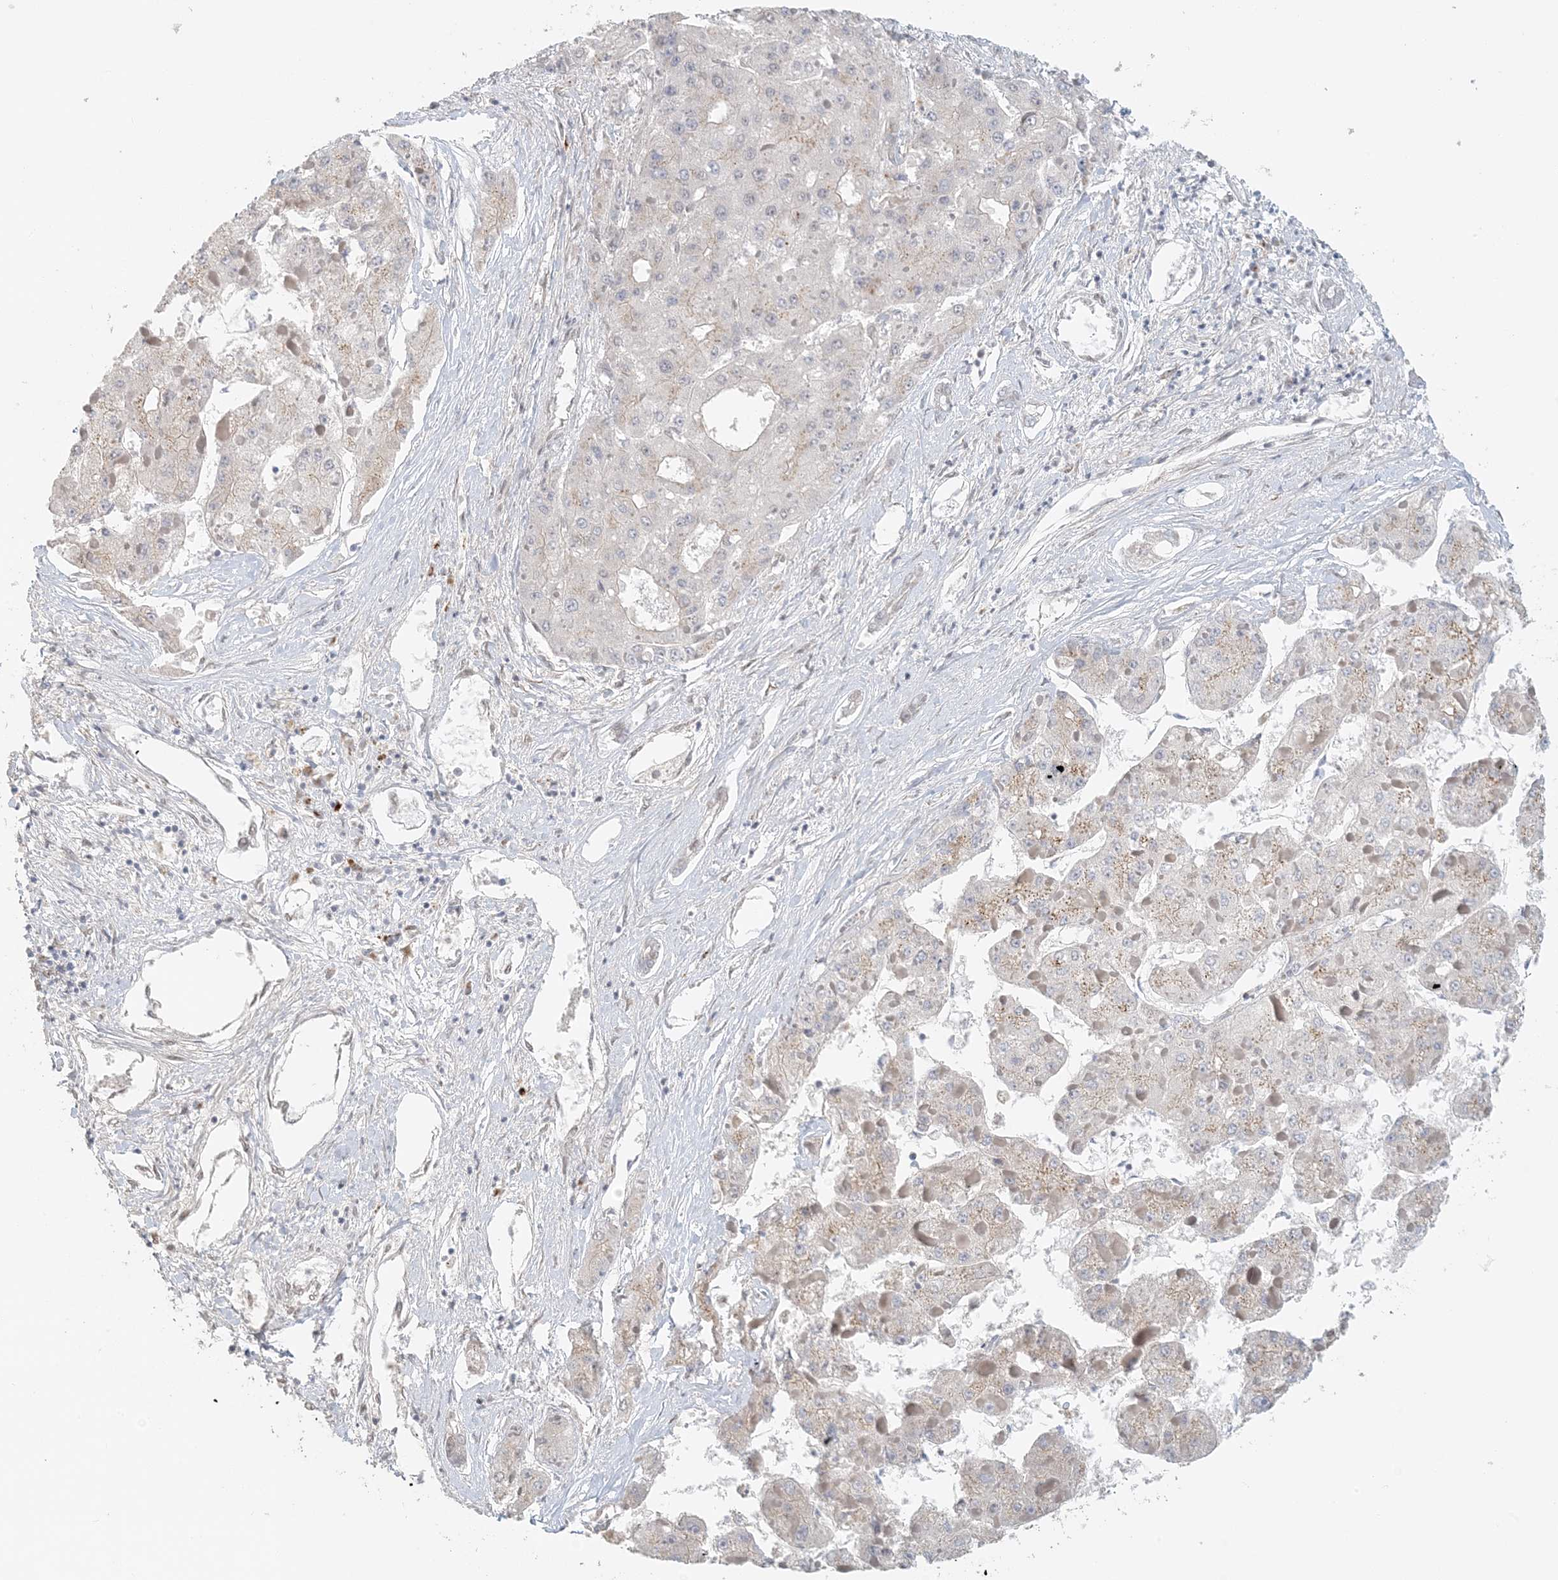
{"staining": {"intensity": "weak", "quantity": "<25%", "location": "cytoplasmic/membranous"}, "tissue": "liver cancer", "cell_type": "Tumor cells", "image_type": "cancer", "snomed": [{"axis": "morphology", "description": "Carcinoma, Hepatocellular, NOS"}, {"axis": "topography", "description": "Liver"}], "caption": "Immunohistochemistry histopathology image of neoplastic tissue: human liver cancer stained with DAB (3,3'-diaminobenzidine) reveals no significant protein staining in tumor cells.", "gene": "ZCCHC4", "patient": {"sex": "female", "age": 73}}